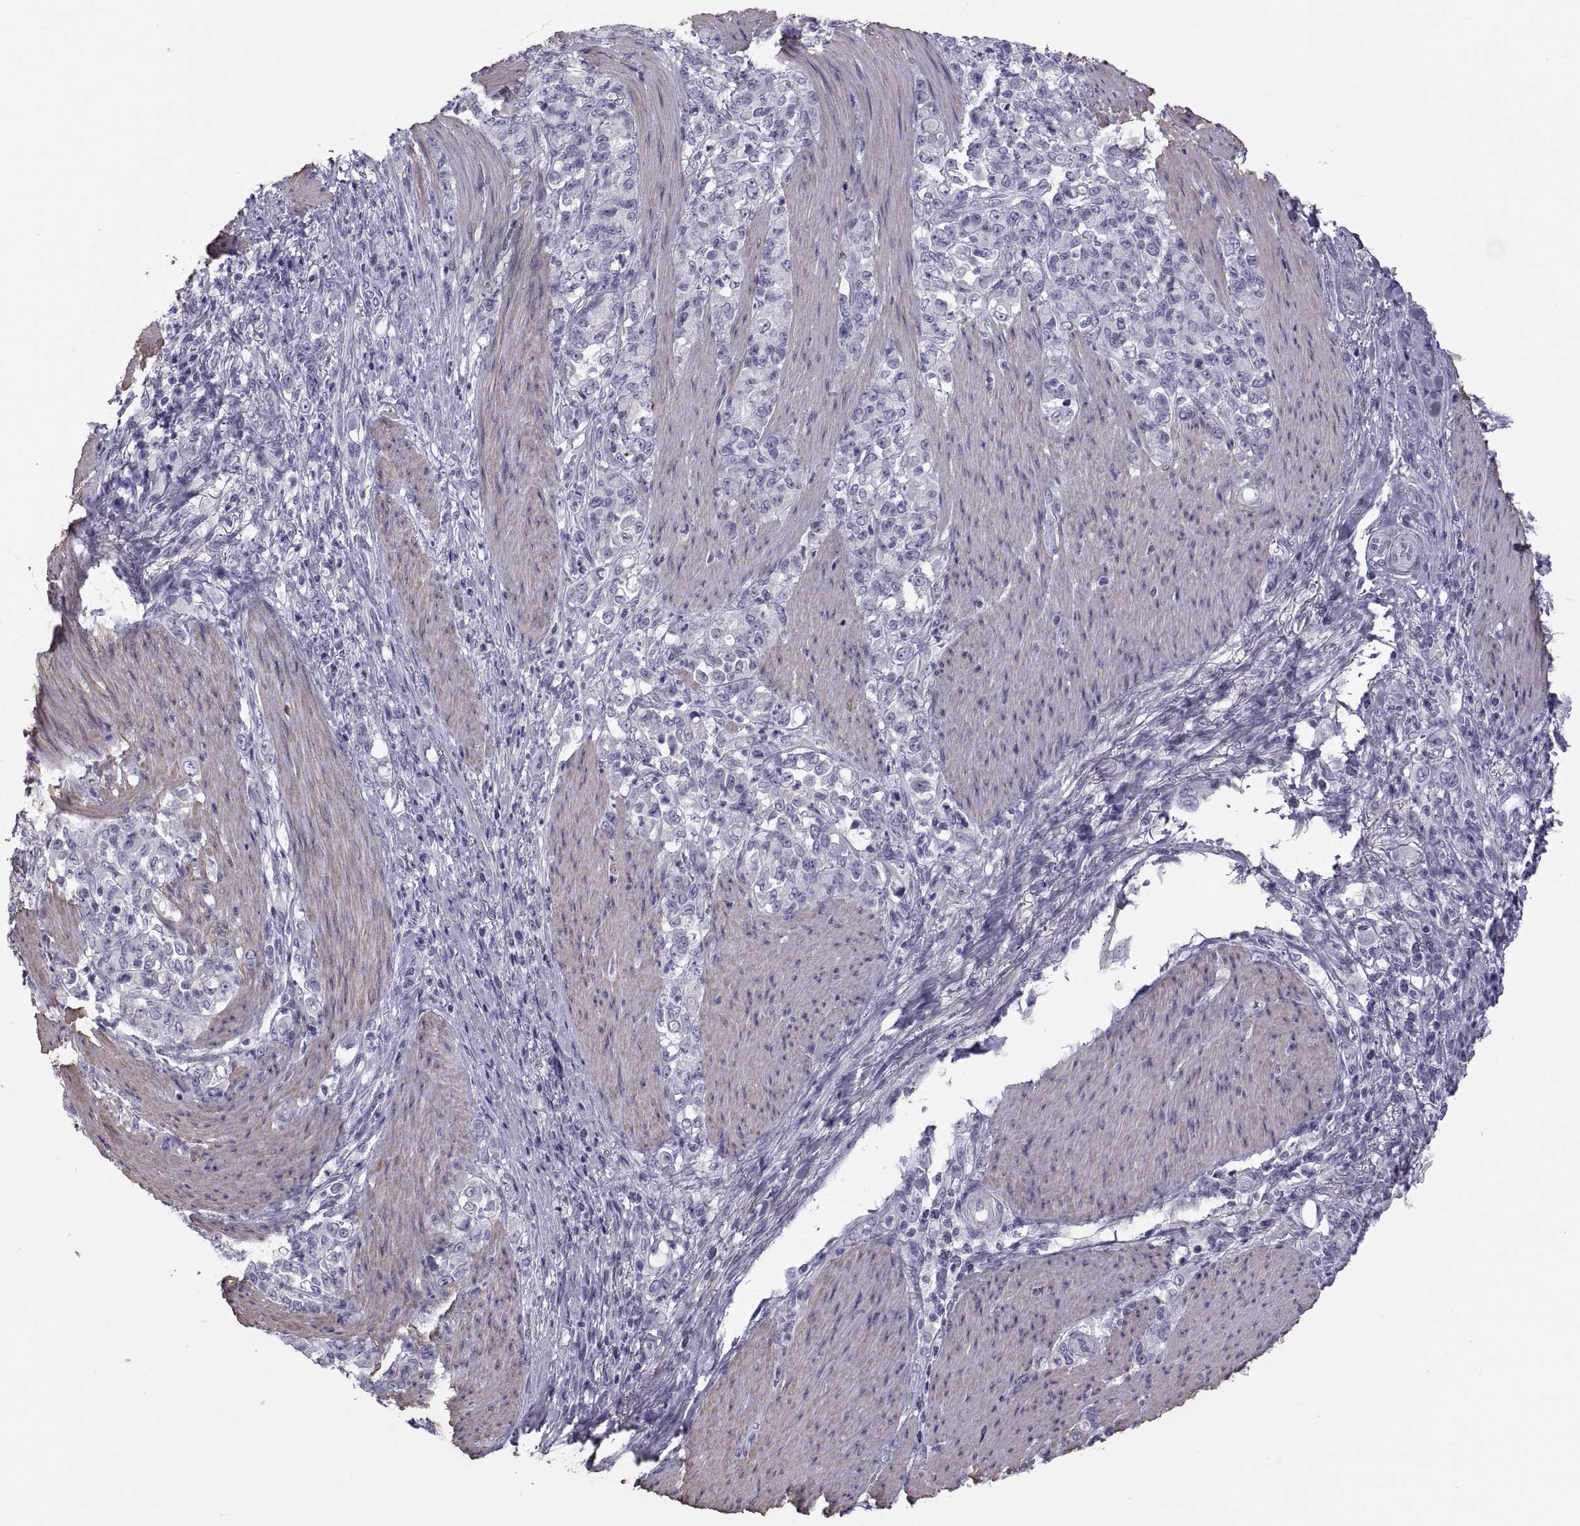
{"staining": {"intensity": "negative", "quantity": "none", "location": "none"}, "tissue": "stomach cancer", "cell_type": "Tumor cells", "image_type": "cancer", "snomed": [{"axis": "morphology", "description": "Adenocarcinoma, NOS"}, {"axis": "topography", "description": "Stomach"}], "caption": "The immunohistochemistry (IHC) image has no significant expression in tumor cells of stomach cancer tissue.", "gene": "MAGEB1", "patient": {"sex": "female", "age": 79}}